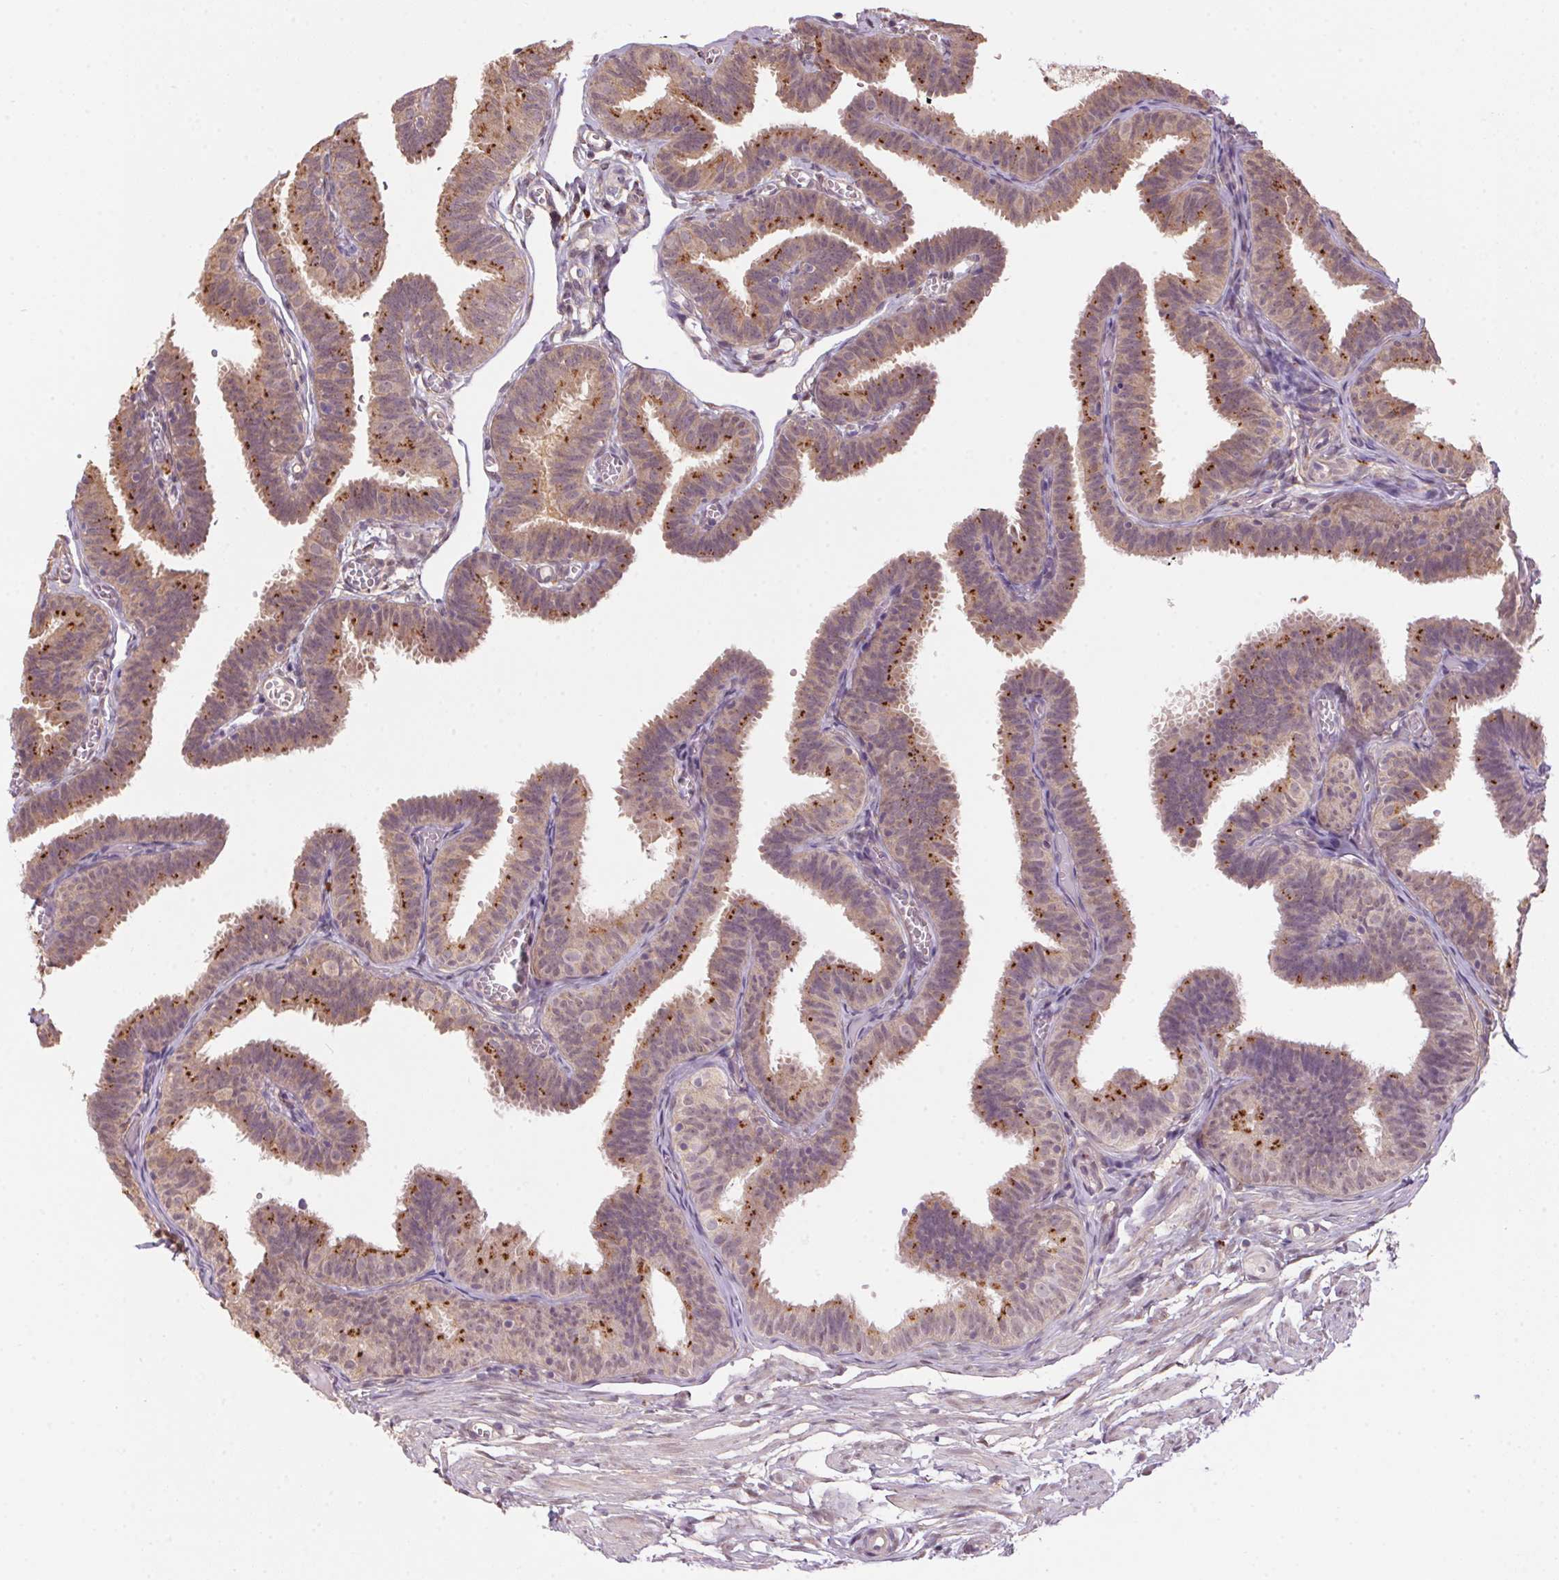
{"staining": {"intensity": "moderate", "quantity": "25%-75%", "location": "cytoplasmic/membranous"}, "tissue": "fallopian tube", "cell_type": "Glandular cells", "image_type": "normal", "snomed": [{"axis": "morphology", "description": "Normal tissue, NOS"}, {"axis": "topography", "description": "Fallopian tube"}], "caption": "Glandular cells demonstrate medium levels of moderate cytoplasmic/membranous positivity in about 25%-75% of cells in normal human fallopian tube.", "gene": "ADH5", "patient": {"sex": "female", "age": 25}}